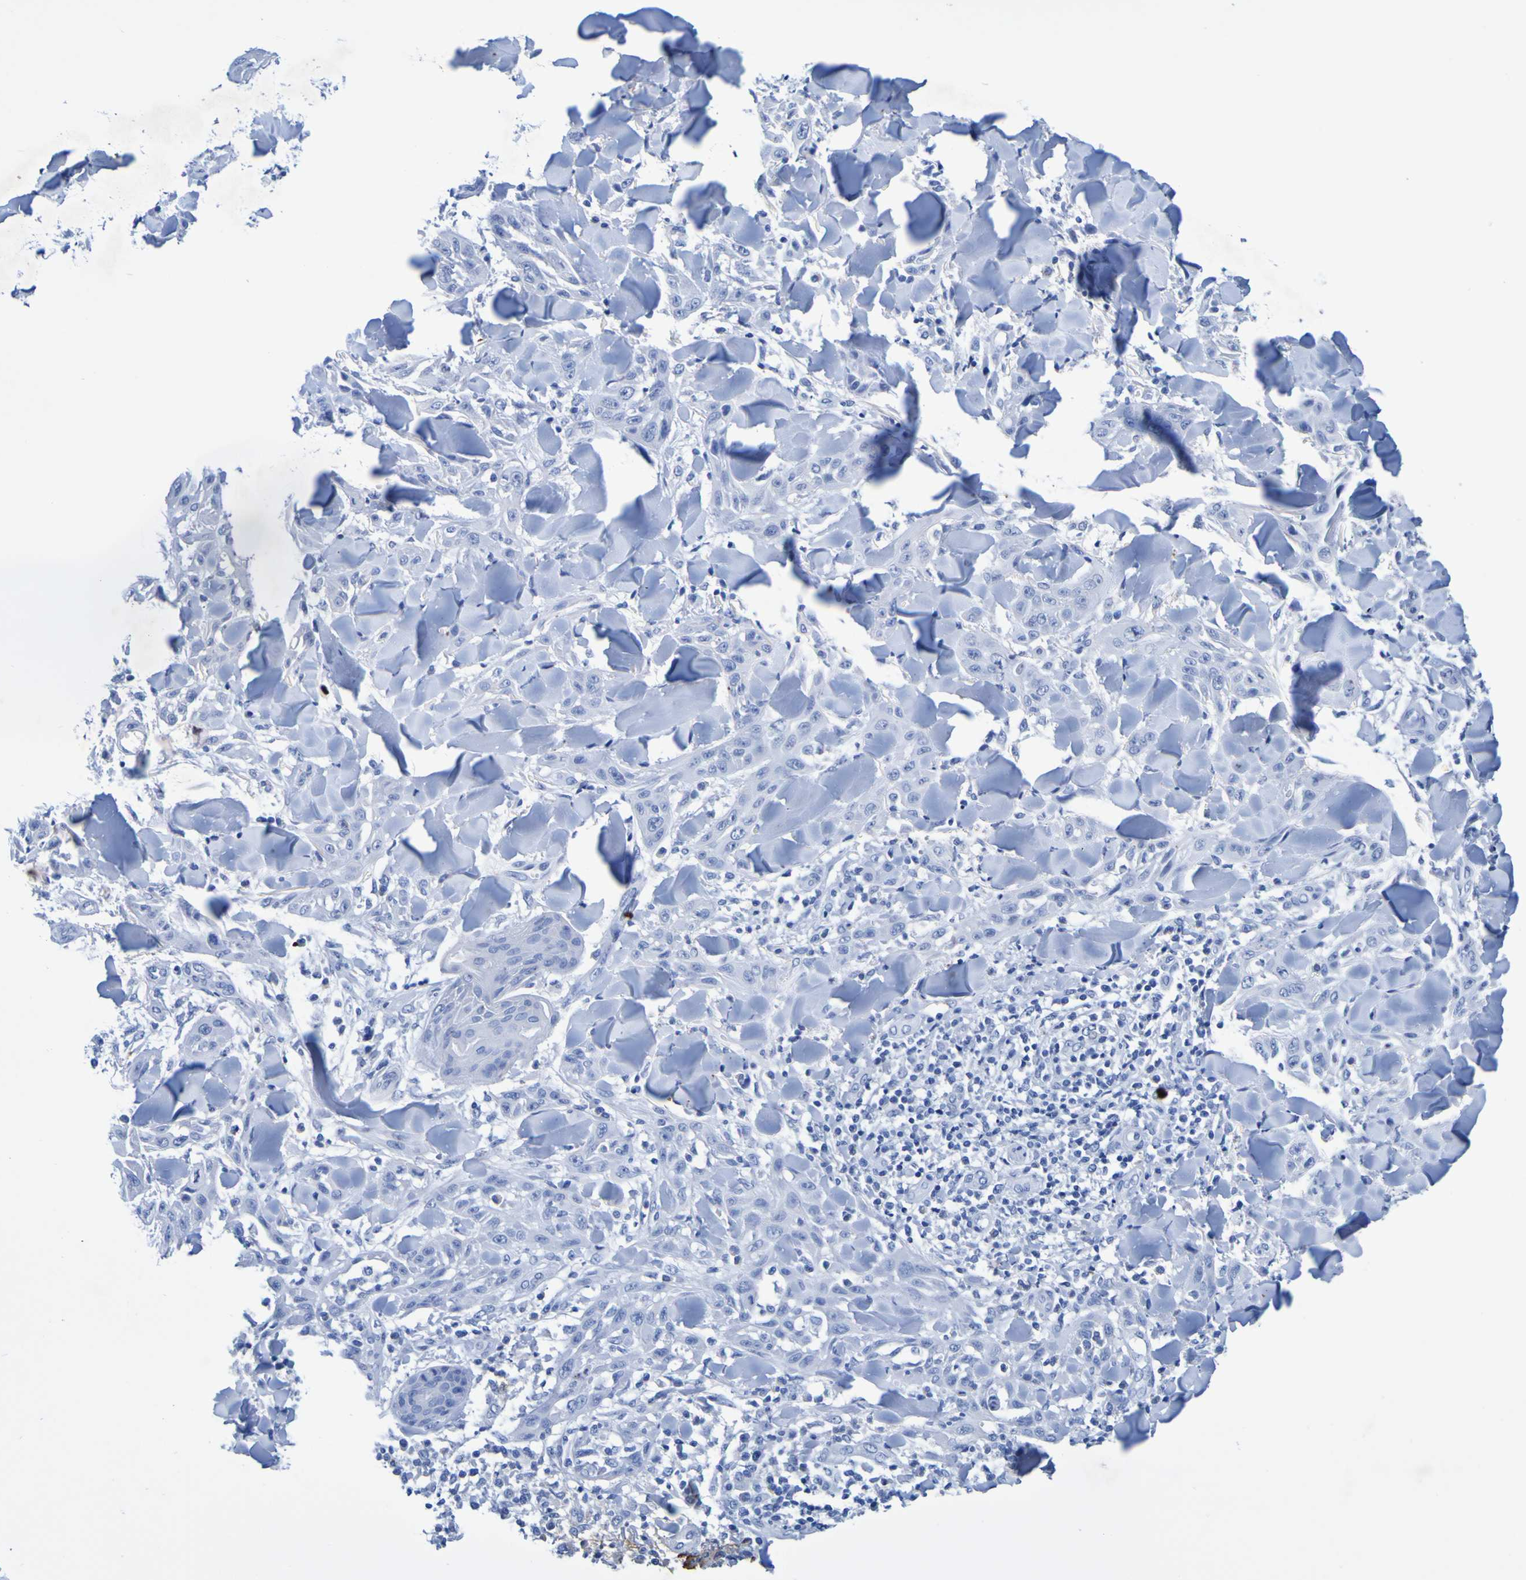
{"staining": {"intensity": "negative", "quantity": "none", "location": "none"}, "tissue": "skin cancer", "cell_type": "Tumor cells", "image_type": "cancer", "snomed": [{"axis": "morphology", "description": "Squamous cell carcinoma, NOS"}, {"axis": "topography", "description": "Skin"}], "caption": "Tumor cells are negative for protein expression in human skin cancer (squamous cell carcinoma).", "gene": "DPEP1", "patient": {"sex": "male", "age": 24}}